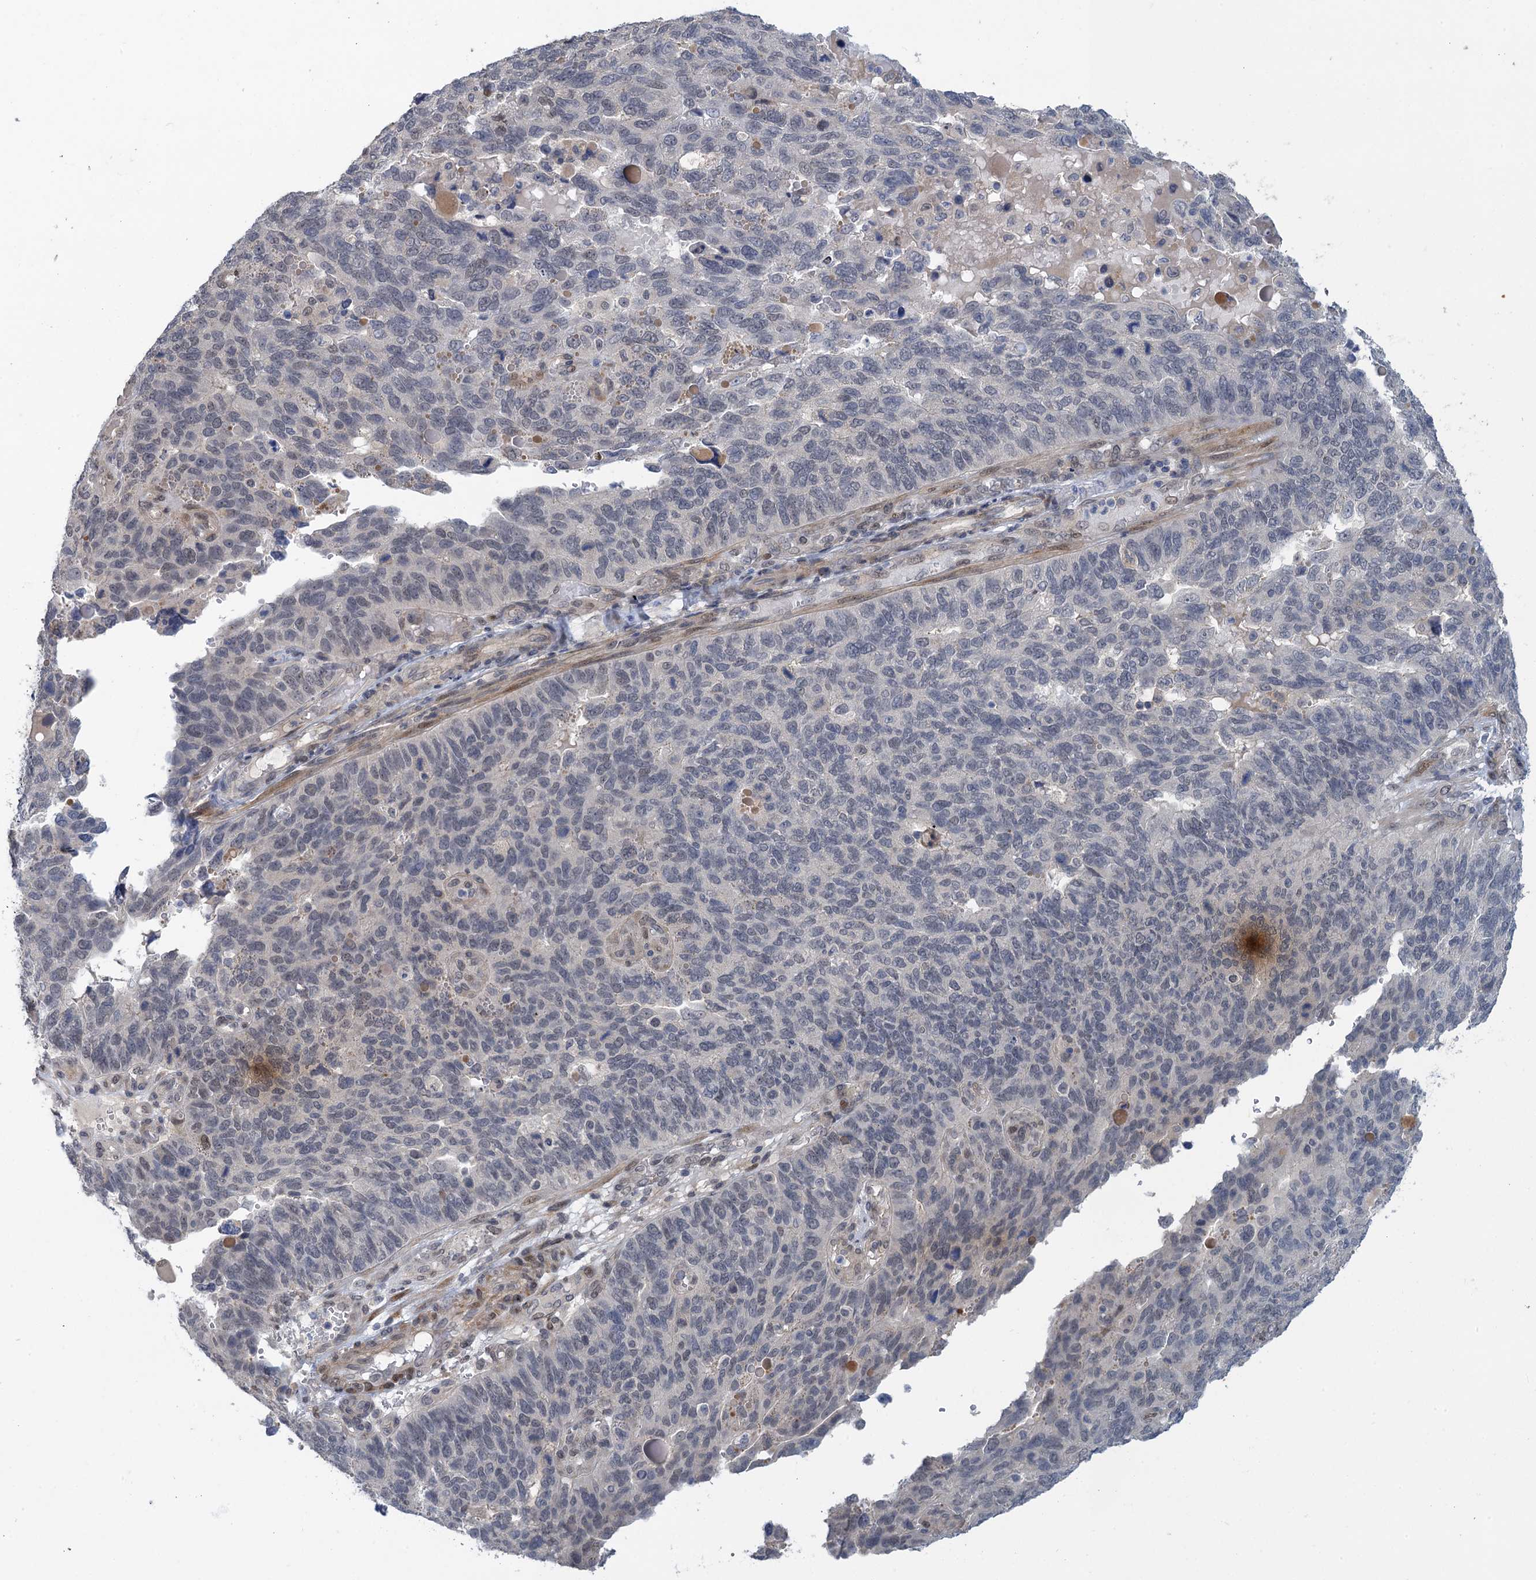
{"staining": {"intensity": "negative", "quantity": "none", "location": "none"}, "tissue": "endometrial cancer", "cell_type": "Tumor cells", "image_type": "cancer", "snomed": [{"axis": "morphology", "description": "Adenocarcinoma, NOS"}, {"axis": "topography", "description": "Endometrium"}], "caption": "Immunohistochemical staining of endometrial adenocarcinoma exhibits no significant expression in tumor cells.", "gene": "MRFAP1", "patient": {"sex": "female", "age": 66}}